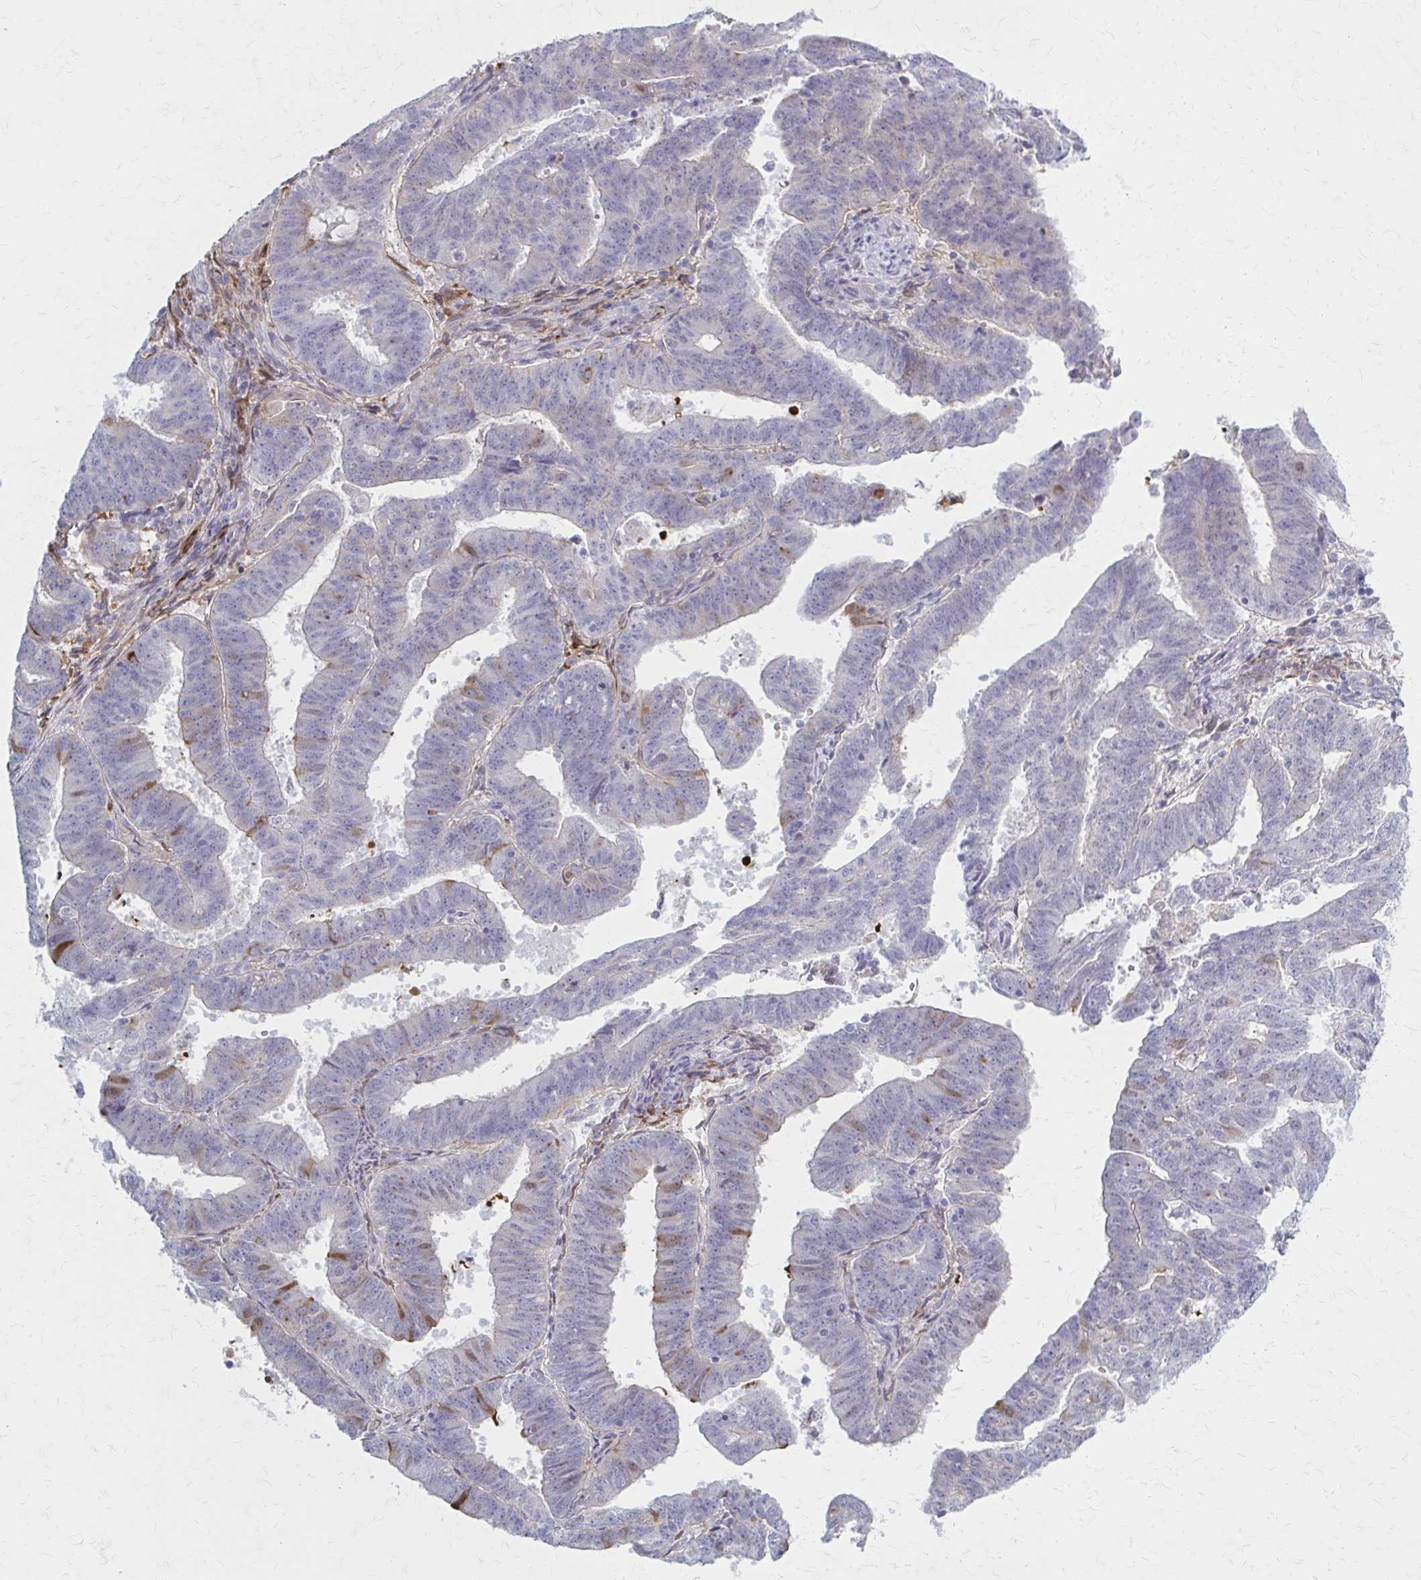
{"staining": {"intensity": "moderate", "quantity": "<25%", "location": "cytoplasmic/membranous"}, "tissue": "endometrial cancer", "cell_type": "Tumor cells", "image_type": "cancer", "snomed": [{"axis": "morphology", "description": "Adenocarcinoma, NOS"}, {"axis": "topography", "description": "Endometrium"}], "caption": "Human endometrial cancer (adenocarcinoma) stained with a protein marker shows moderate staining in tumor cells.", "gene": "SERPIND1", "patient": {"sex": "female", "age": 82}}